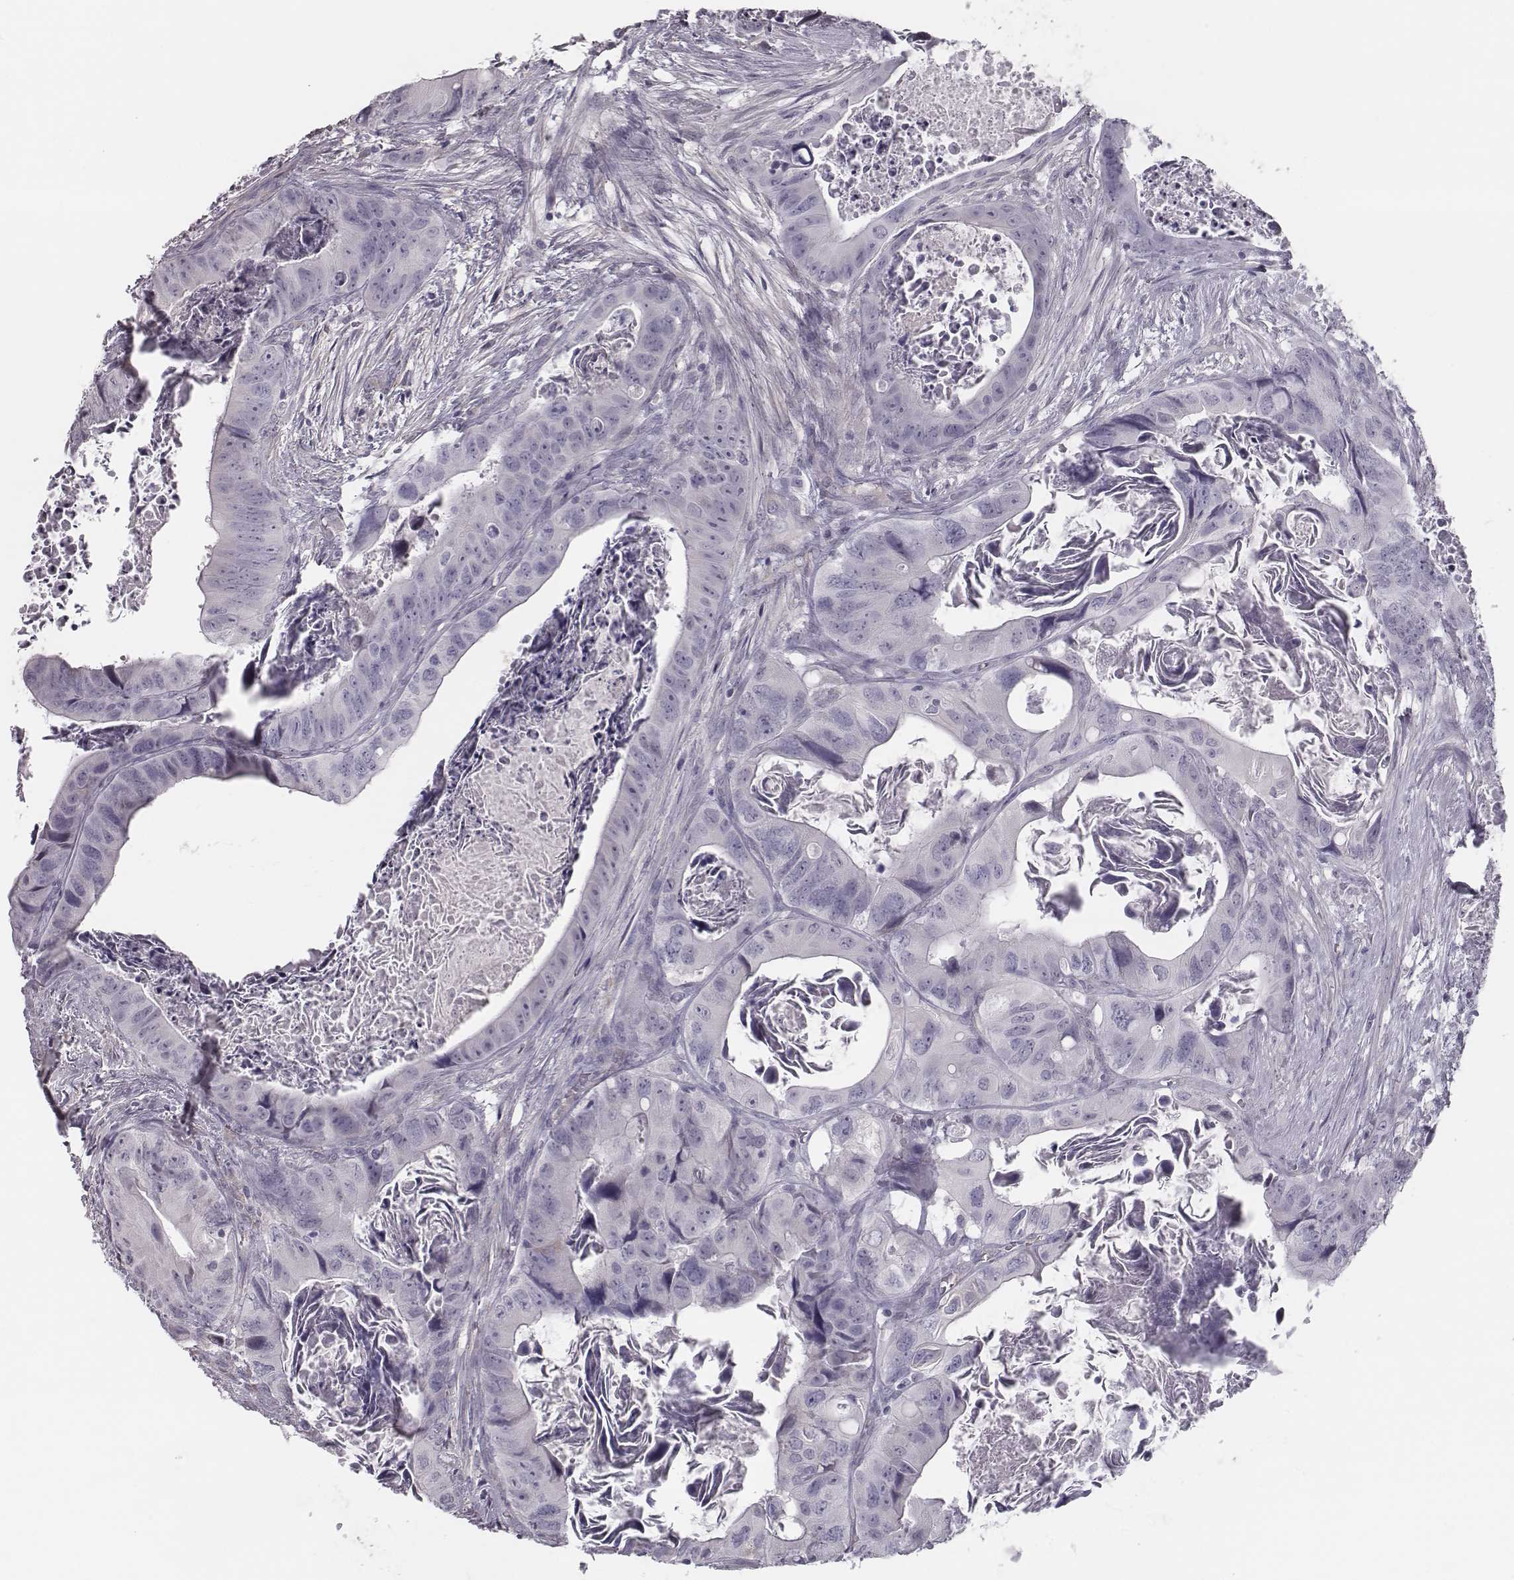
{"staining": {"intensity": "negative", "quantity": "none", "location": "none"}, "tissue": "colorectal cancer", "cell_type": "Tumor cells", "image_type": "cancer", "snomed": [{"axis": "morphology", "description": "Adenocarcinoma, NOS"}, {"axis": "topography", "description": "Rectum"}], "caption": "This is an IHC histopathology image of human adenocarcinoma (colorectal). There is no expression in tumor cells.", "gene": "SEPTIN14", "patient": {"sex": "male", "age": 64}}